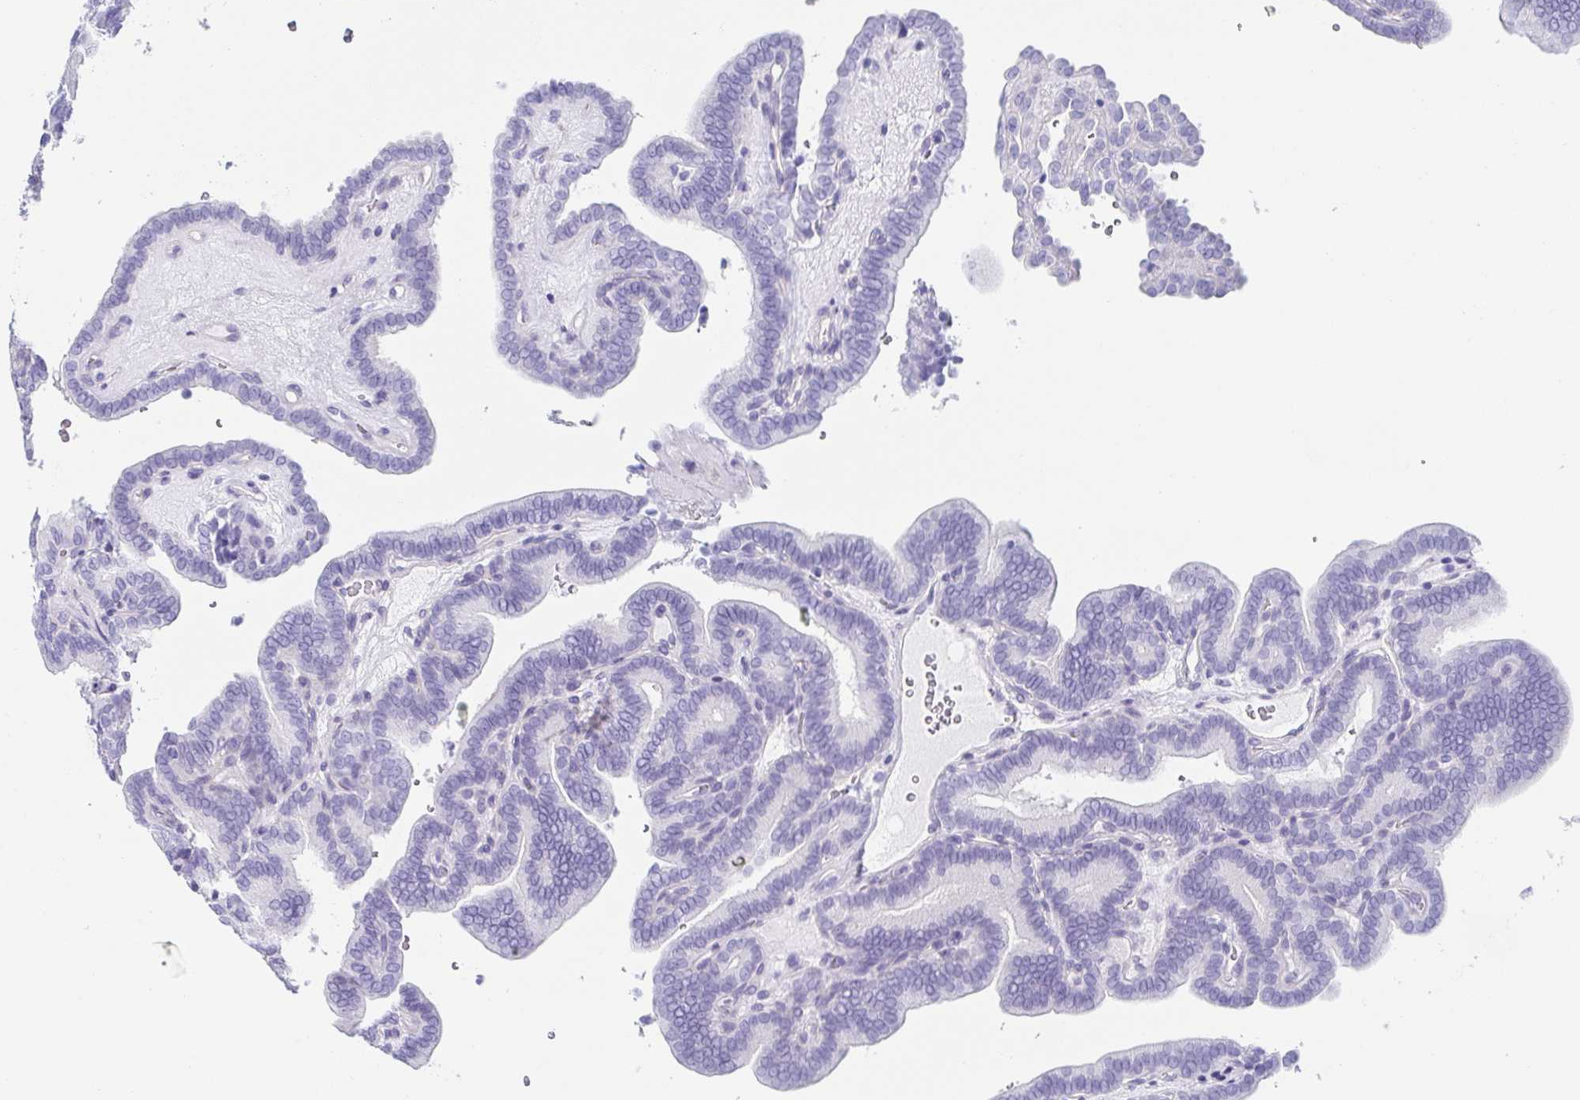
{"staining": {"intensity": "negative", "quantity": "none", "location": "none"}, "tissue": "thyroid cancer", "cell_type": "Tumor cells", "image_type": "cancer", "snomed": [{"axis": "morphology", "description": "Papillary adenocarcinoma, NOS"}, {"axis": "topography", "description": "Thyroid gland"}], "caption": "Immunohistochemistry (IHC) micrograph of neoplastic tissue: thyroid cancer stained with DAB displays no significant protein positivity in tumor cells. (Stains: DAB immunohistochemistry with hematoxylin counter stain, Microscopy: brightfield microscopy at high magnification).", "gene": "PRR4", "patient": {"sex": "female", "age": 21}}